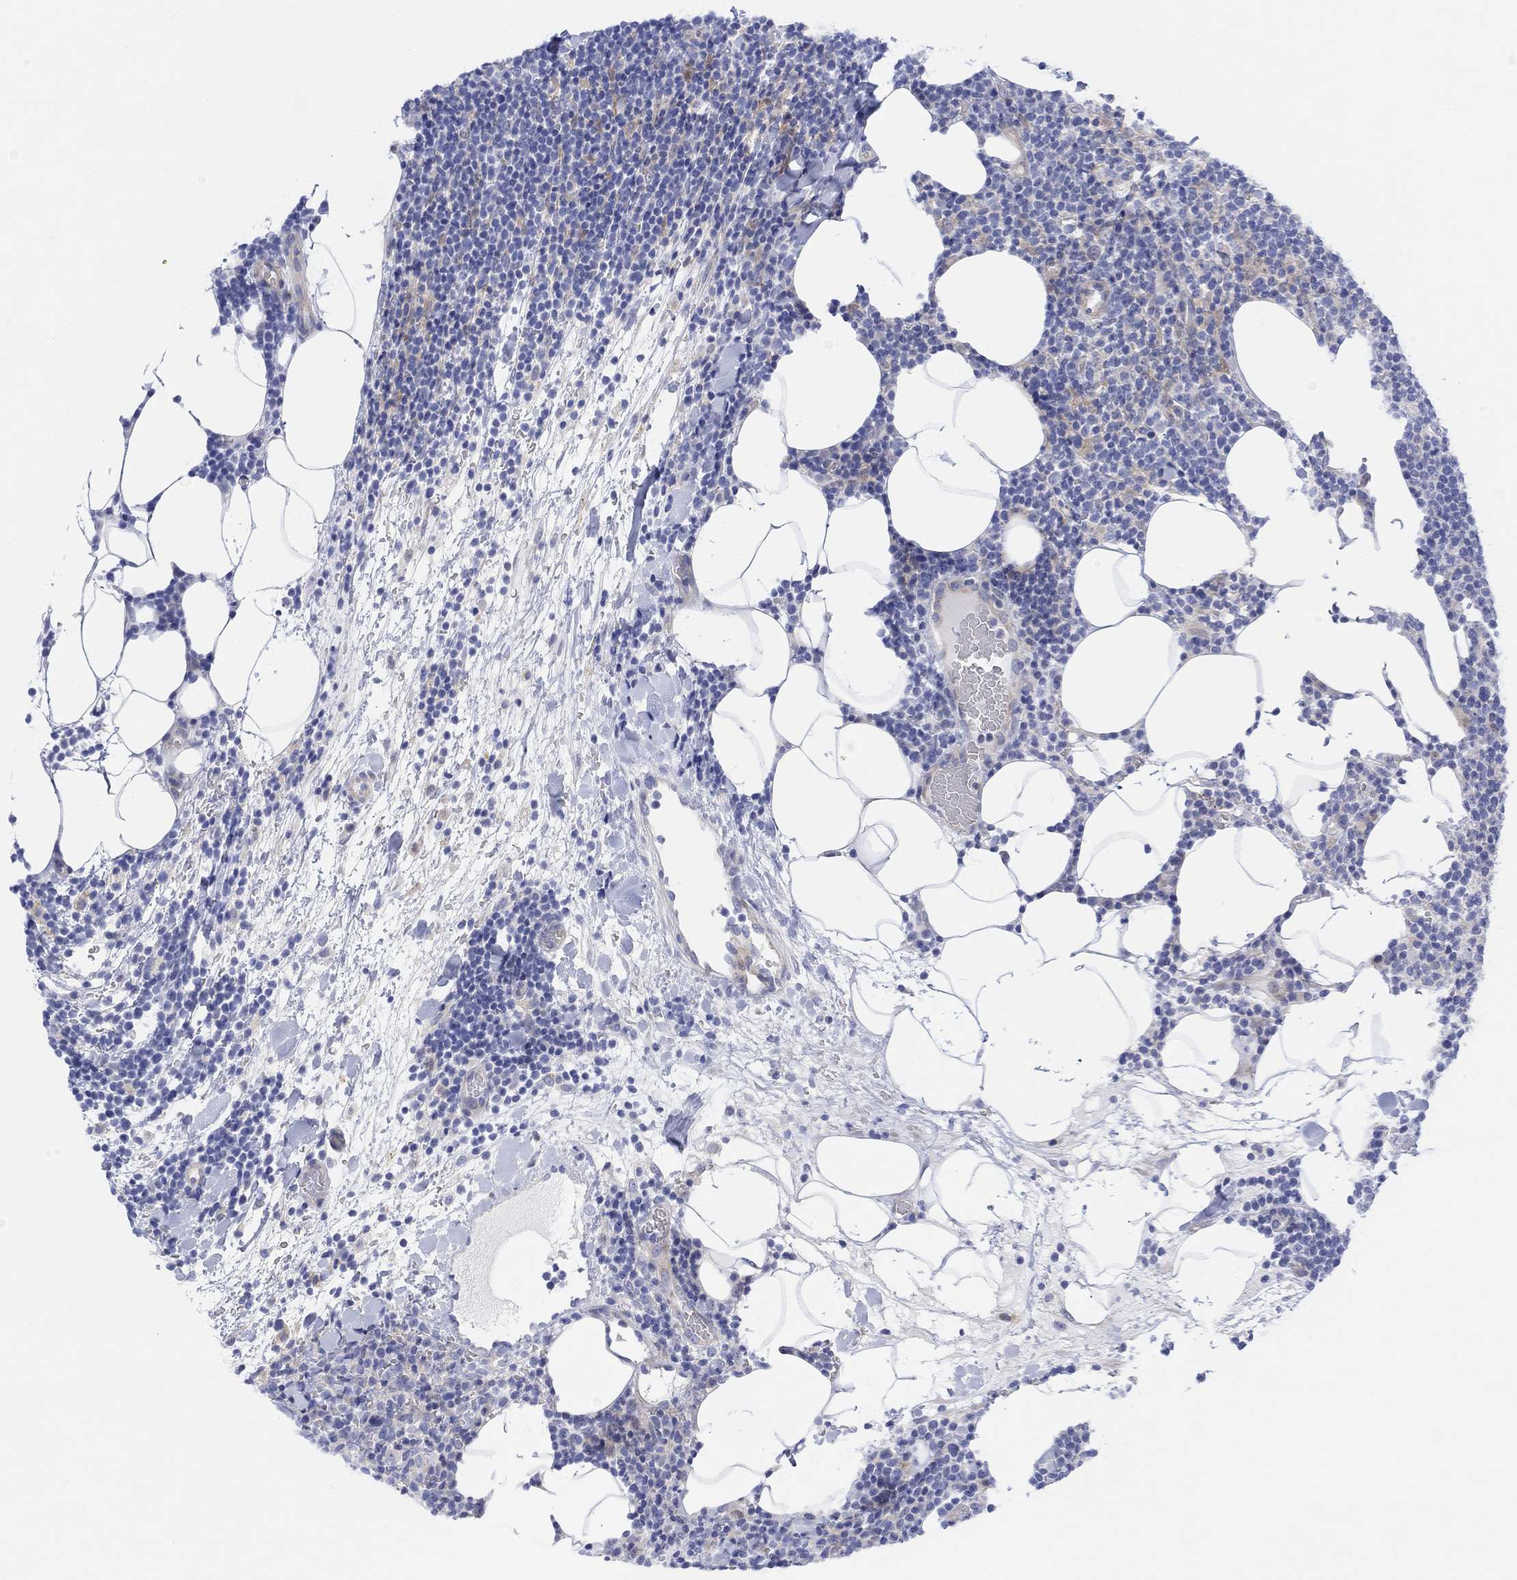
{"staining": {"intensity": "negative", "quantity": "none", "location": "none"}, "tissue": "lymphoma", "cell_type": "Tumor cells", "image_type": "cancer", "snomed": [{"axis": "morphology", "description": "Malignant lymphoma, non-Hodgkin's type, High grade"}, {"axis": "topography", "description": "Lymph node"}], "caption": "The micrograph reveals no significant staining in tumor cells of malignant lymphoma, non-Hodgkin's type (high-grade).", "gene": "TLDC2", "patient": {"sex": "male", "age": 61}}